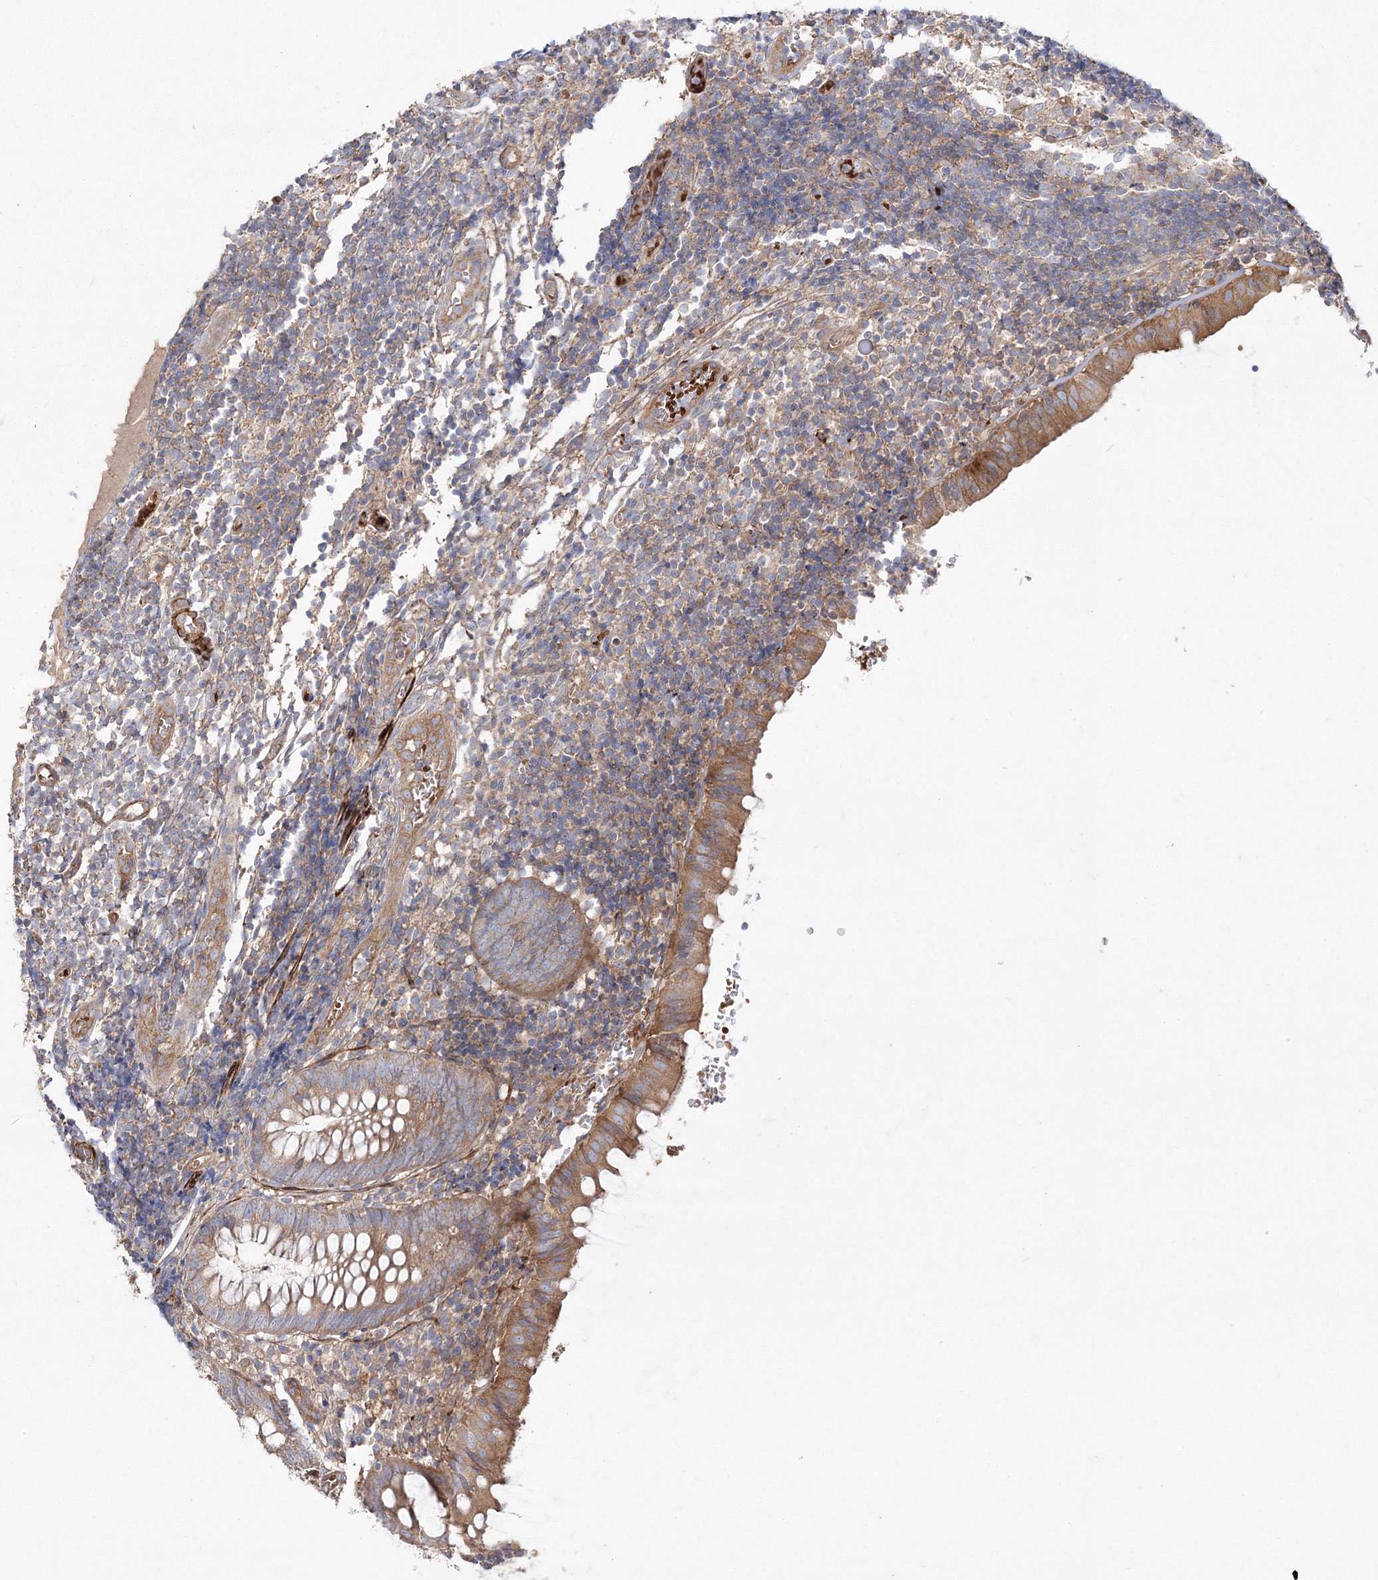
{"staining": {"intensity": "moderate", "quantity": ">75%", "location": "cytoplasmic/membranous"}, "tissue": "appendix", "cell_type": "Glandular cells", "image_type": "normal", "snomed": [{"axis": "morphology", "description": "Normal tissue, NOS"}, {"axis": "topography", "description": "Appendix"}], "caption": "Appendix stained for a protein displays moderate cytoplasmic/membranous positivity in glandular cells. Nuclei are stained in blue.", "gene": "ZSWIM6", "patient": {"sex": "male", "age": 8}}